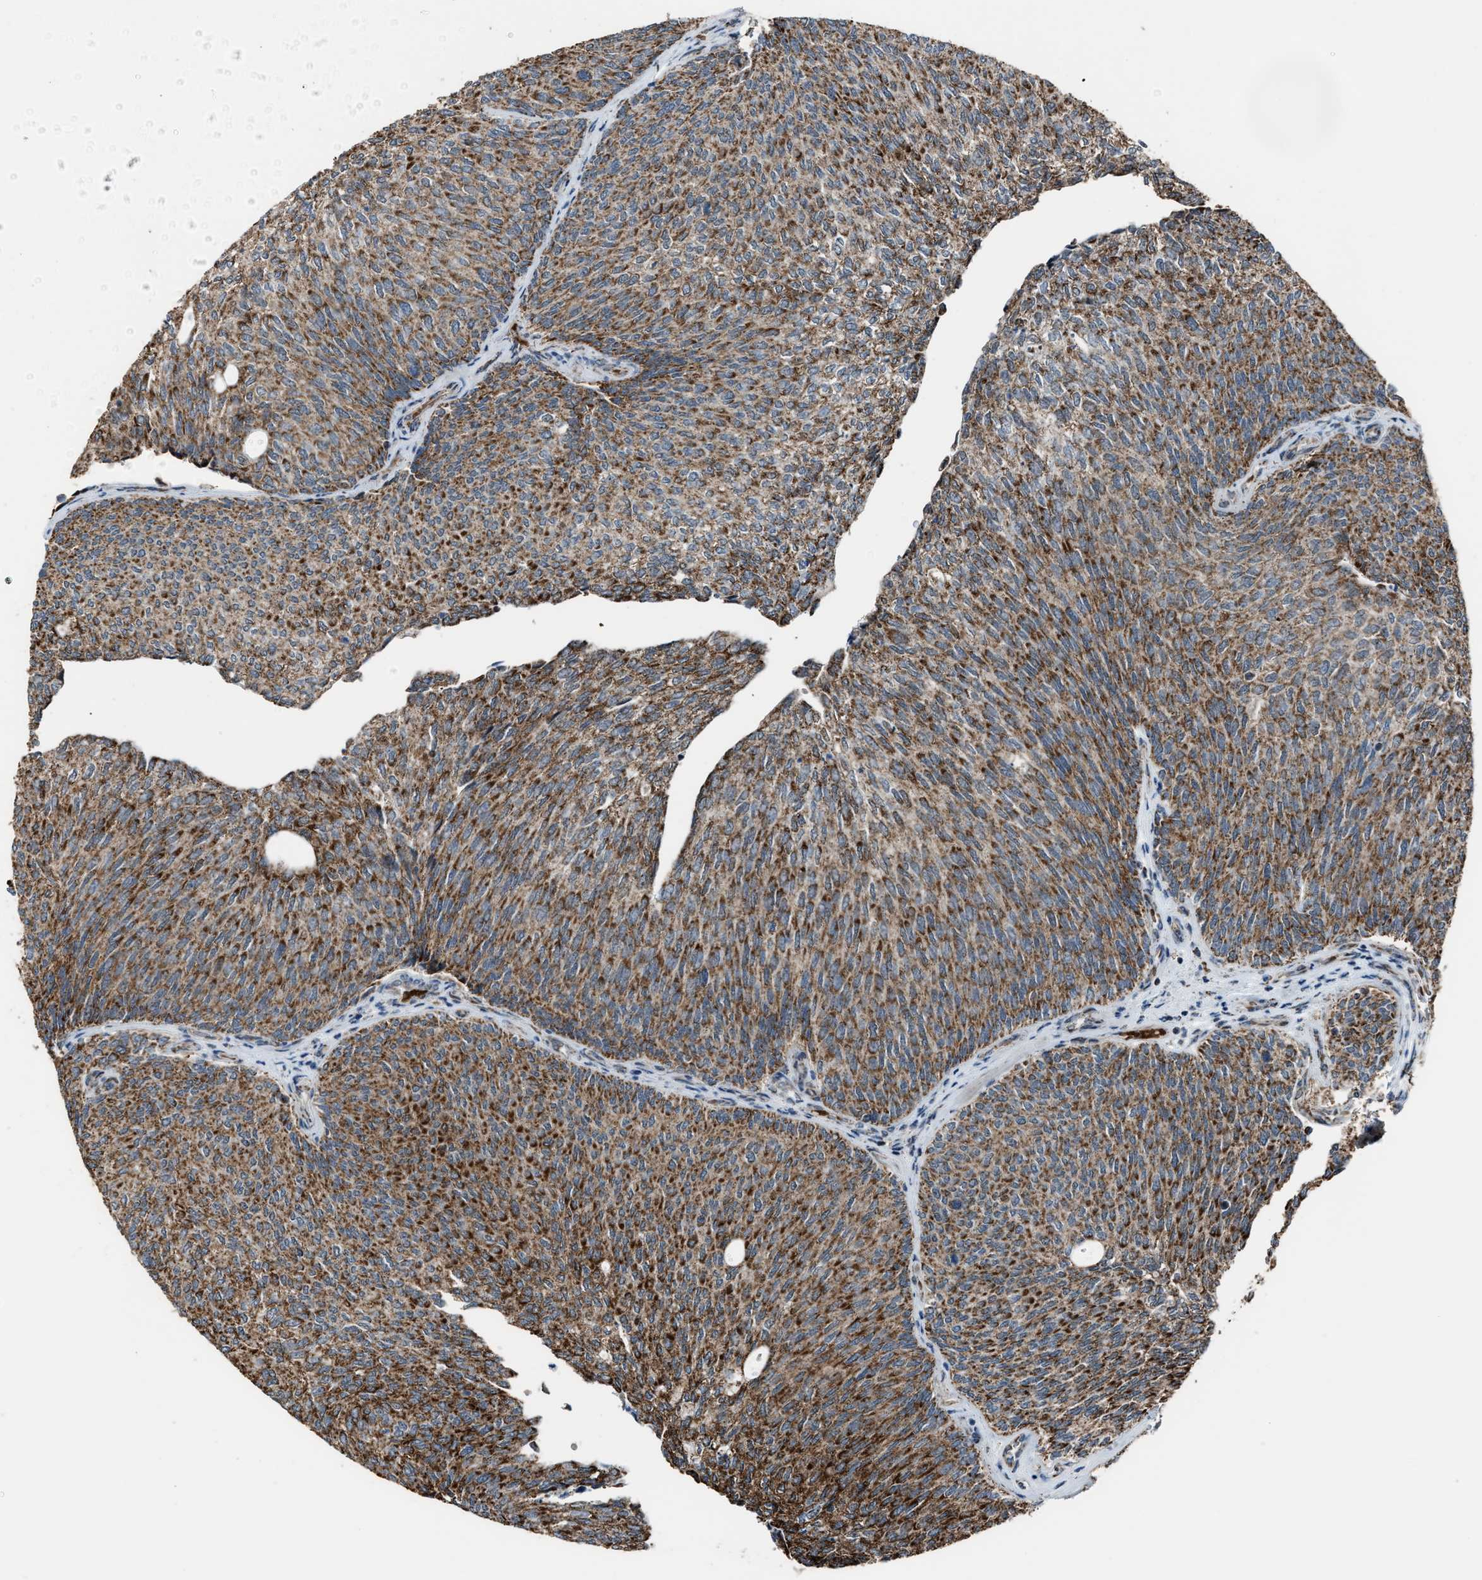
{"staining": {"intensity": "strong", "quantity": ">75%", "location": "cytoplasmic/membranous"}, "tissue": "urothelial cancer", "cell_type": "Tumor cells", "image_type": "cancer", "snomed": [{"axis": "morphology", "description": "Urothelial carcinoma, Low grade"}, {"axis": "topography", "description": "Urinary bladder"}], "caption": "A high-resolution image shows immunohistochemistry (IHC) staining of urothelial cancer, which shows strong cytoplasmic/membranous staining in about >75% of tumor cells.", "gene": "CHN2", "patient": {"sex": "female", "age": 79}}